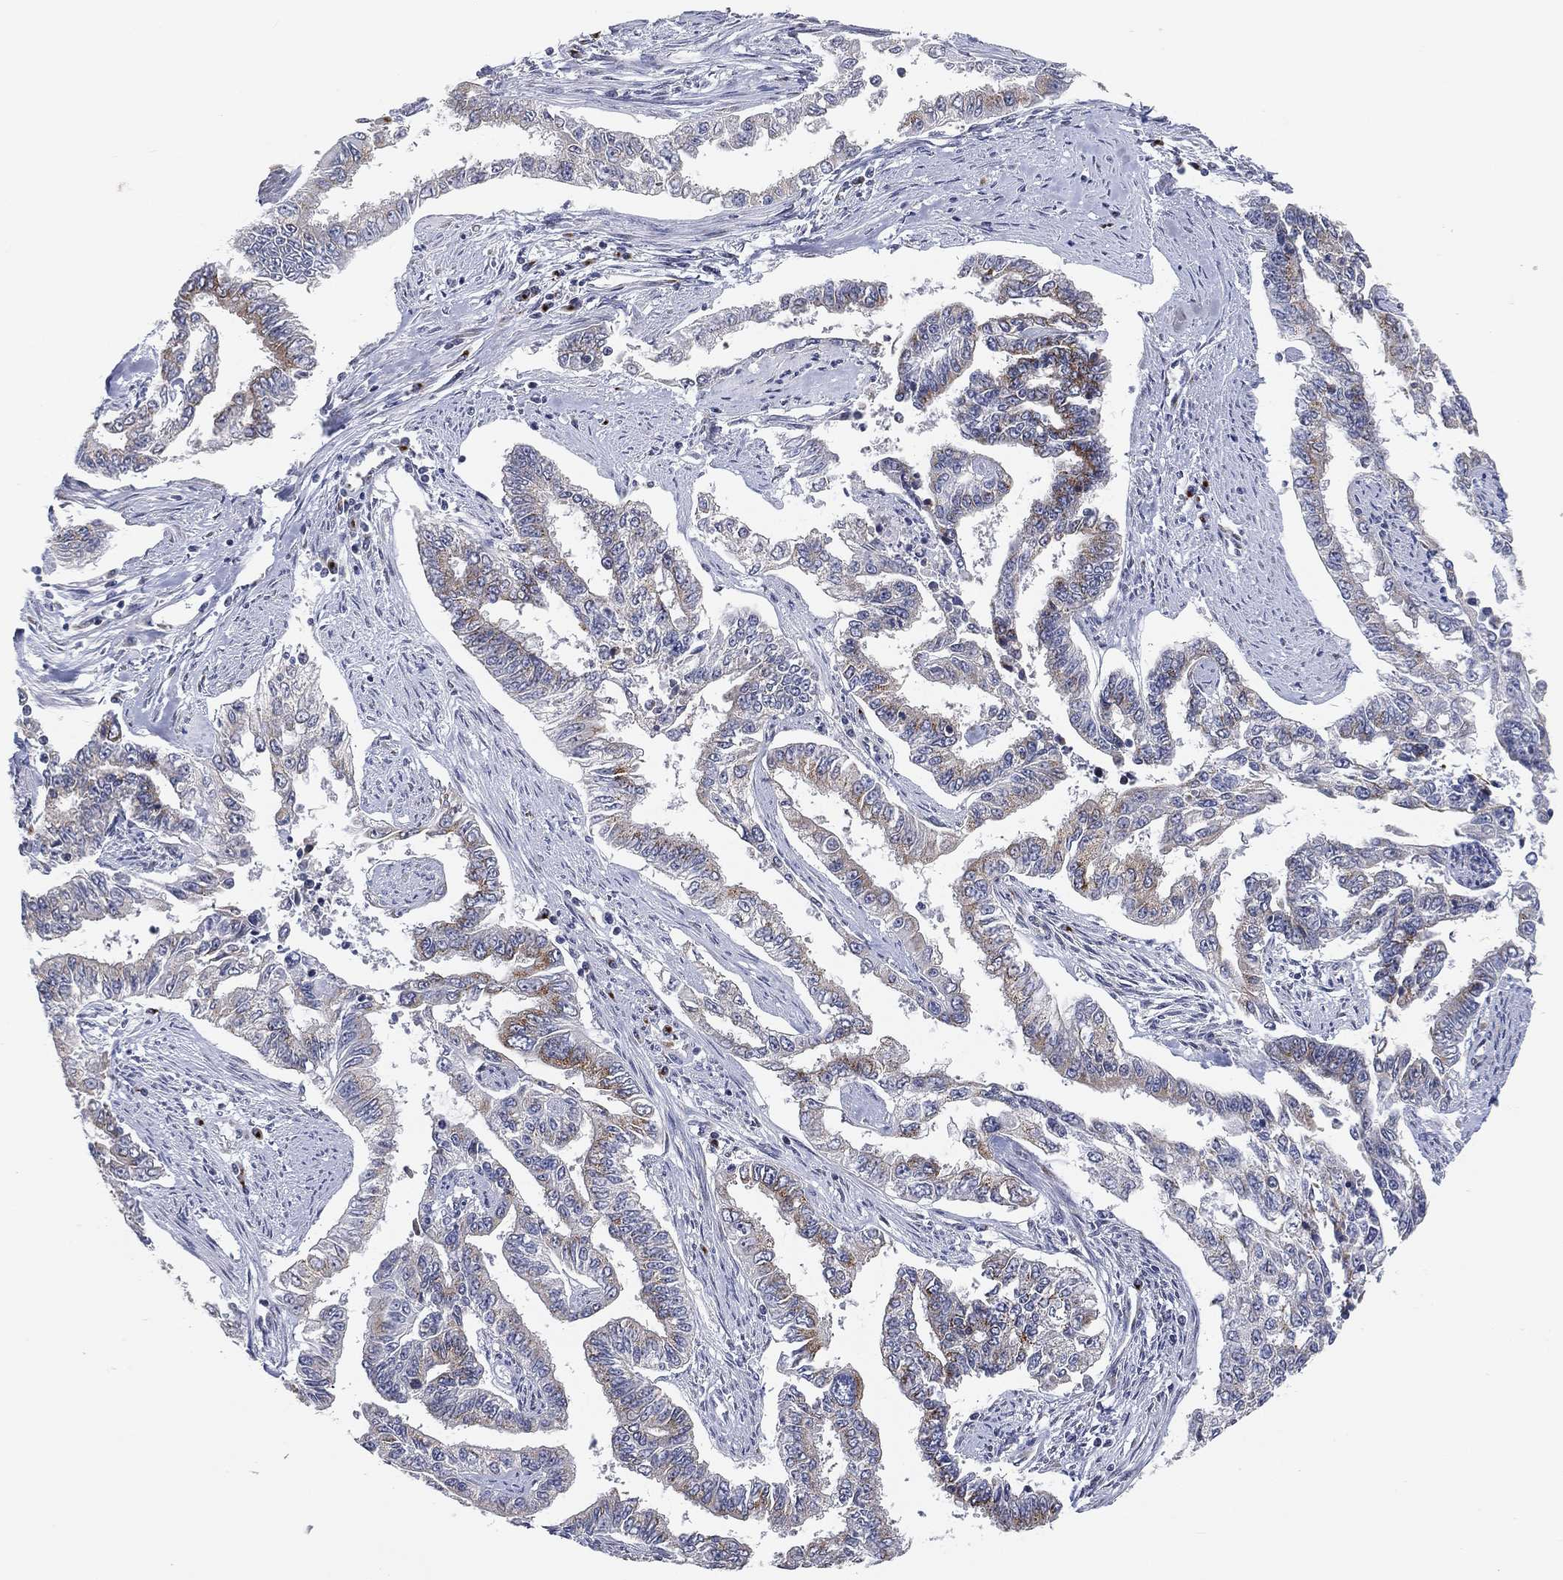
{"staining": {"intensity": "moderate", "quantity": "<25%", "location": "cytoplasmic/membranous"}, "tissue": "endometrial cancer", "cell_type": "Tumor cells", "image_type": "cancer", "snomed": [{"axis": "morphology", "description": "Adenocarcinoma, NOS"}, {"axis": "topography", "description": "Uterus"}], "caption": "DAB immunohistochemical staining of adenocarcinoma (endometrial) shows moderate cytoplasmic/membranous protein staining in about <25% of tumor cells.", "gene": "TICAM1", "patient": {"sex": "female", "age": 59}}